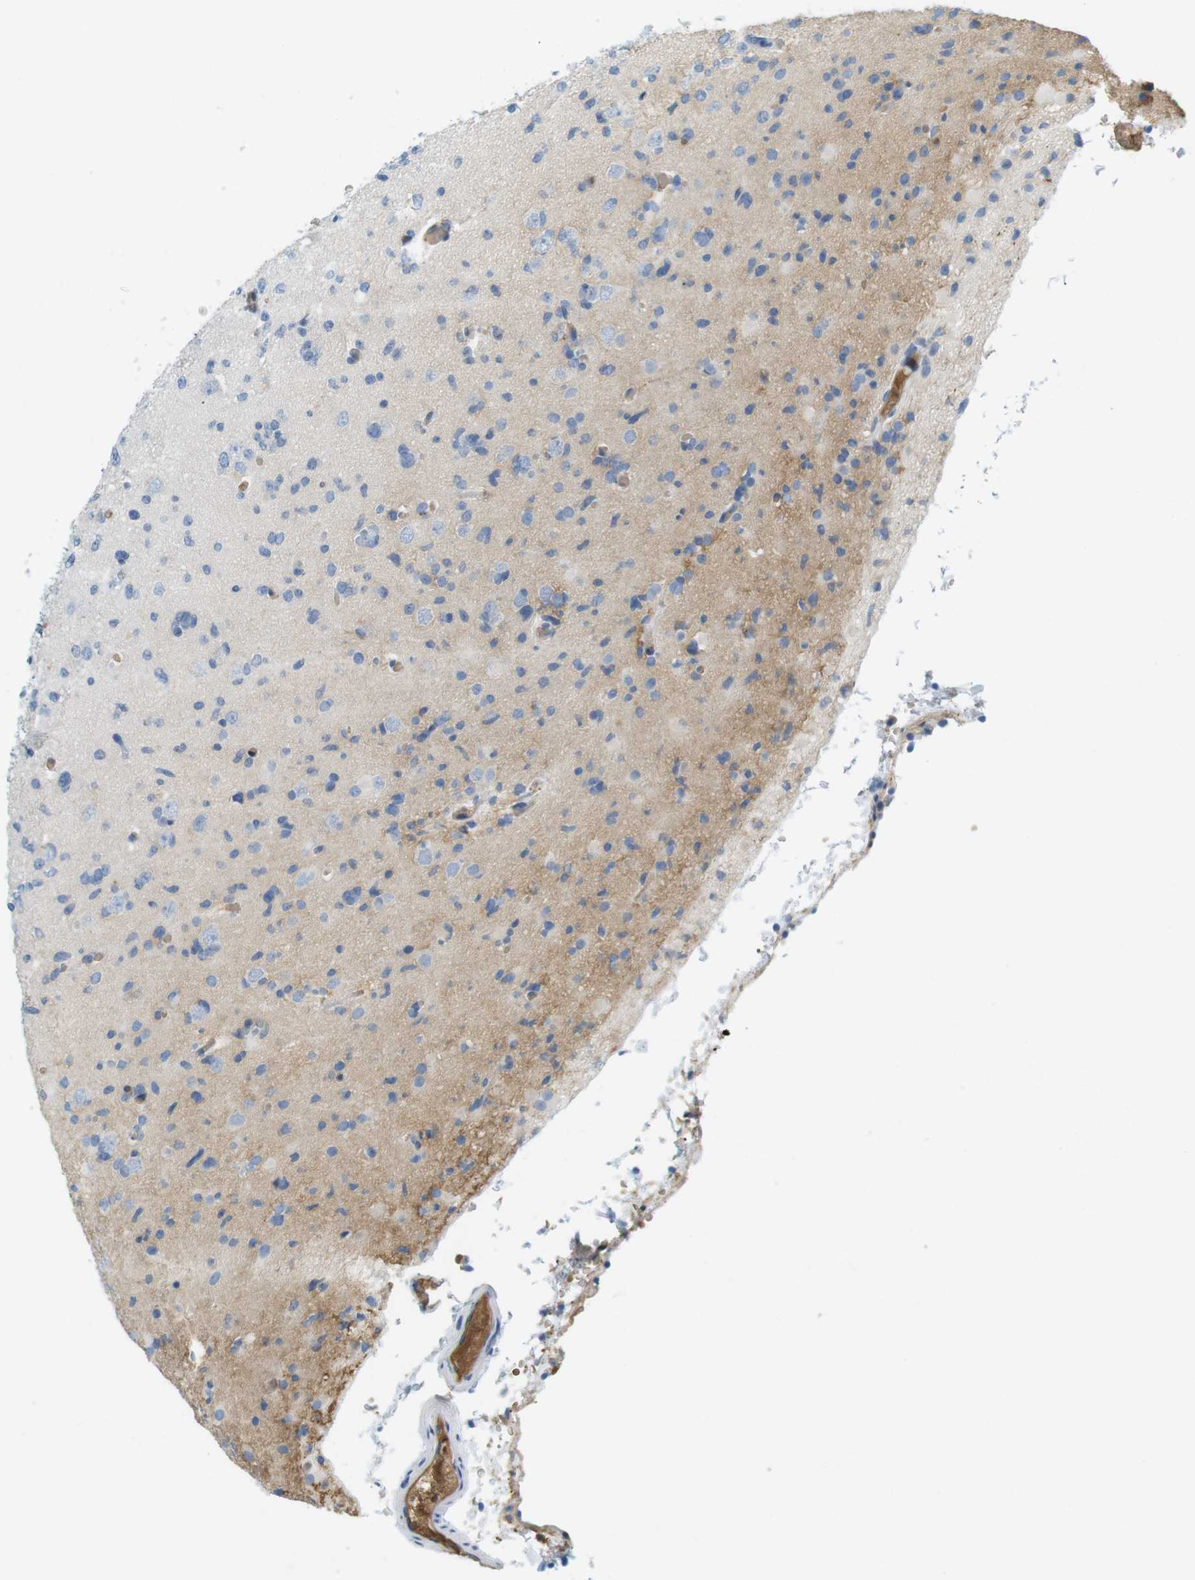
{"staining": {"intensity": "negative", "quantity": "none", "location": "none"}, "tissue": "glioma", "cell_type": "Tumor cells", "image_type": "cancer", "snomed": [{"axis": "morphology", "description": "Glioma, malignant, Low grade"}, {"axis": "topography", "description": "Brain"}], "caption": "Histopathology image shows no significant protein positivity in tumor cells of glioma. The staining is performed using DAB (3,3'-diaminobenzidine) brown chromogen with nuclei counter-stained in using hematoxylin.", "gene": "ADCY10", "patient": {"sex": "female", "age": 22}}